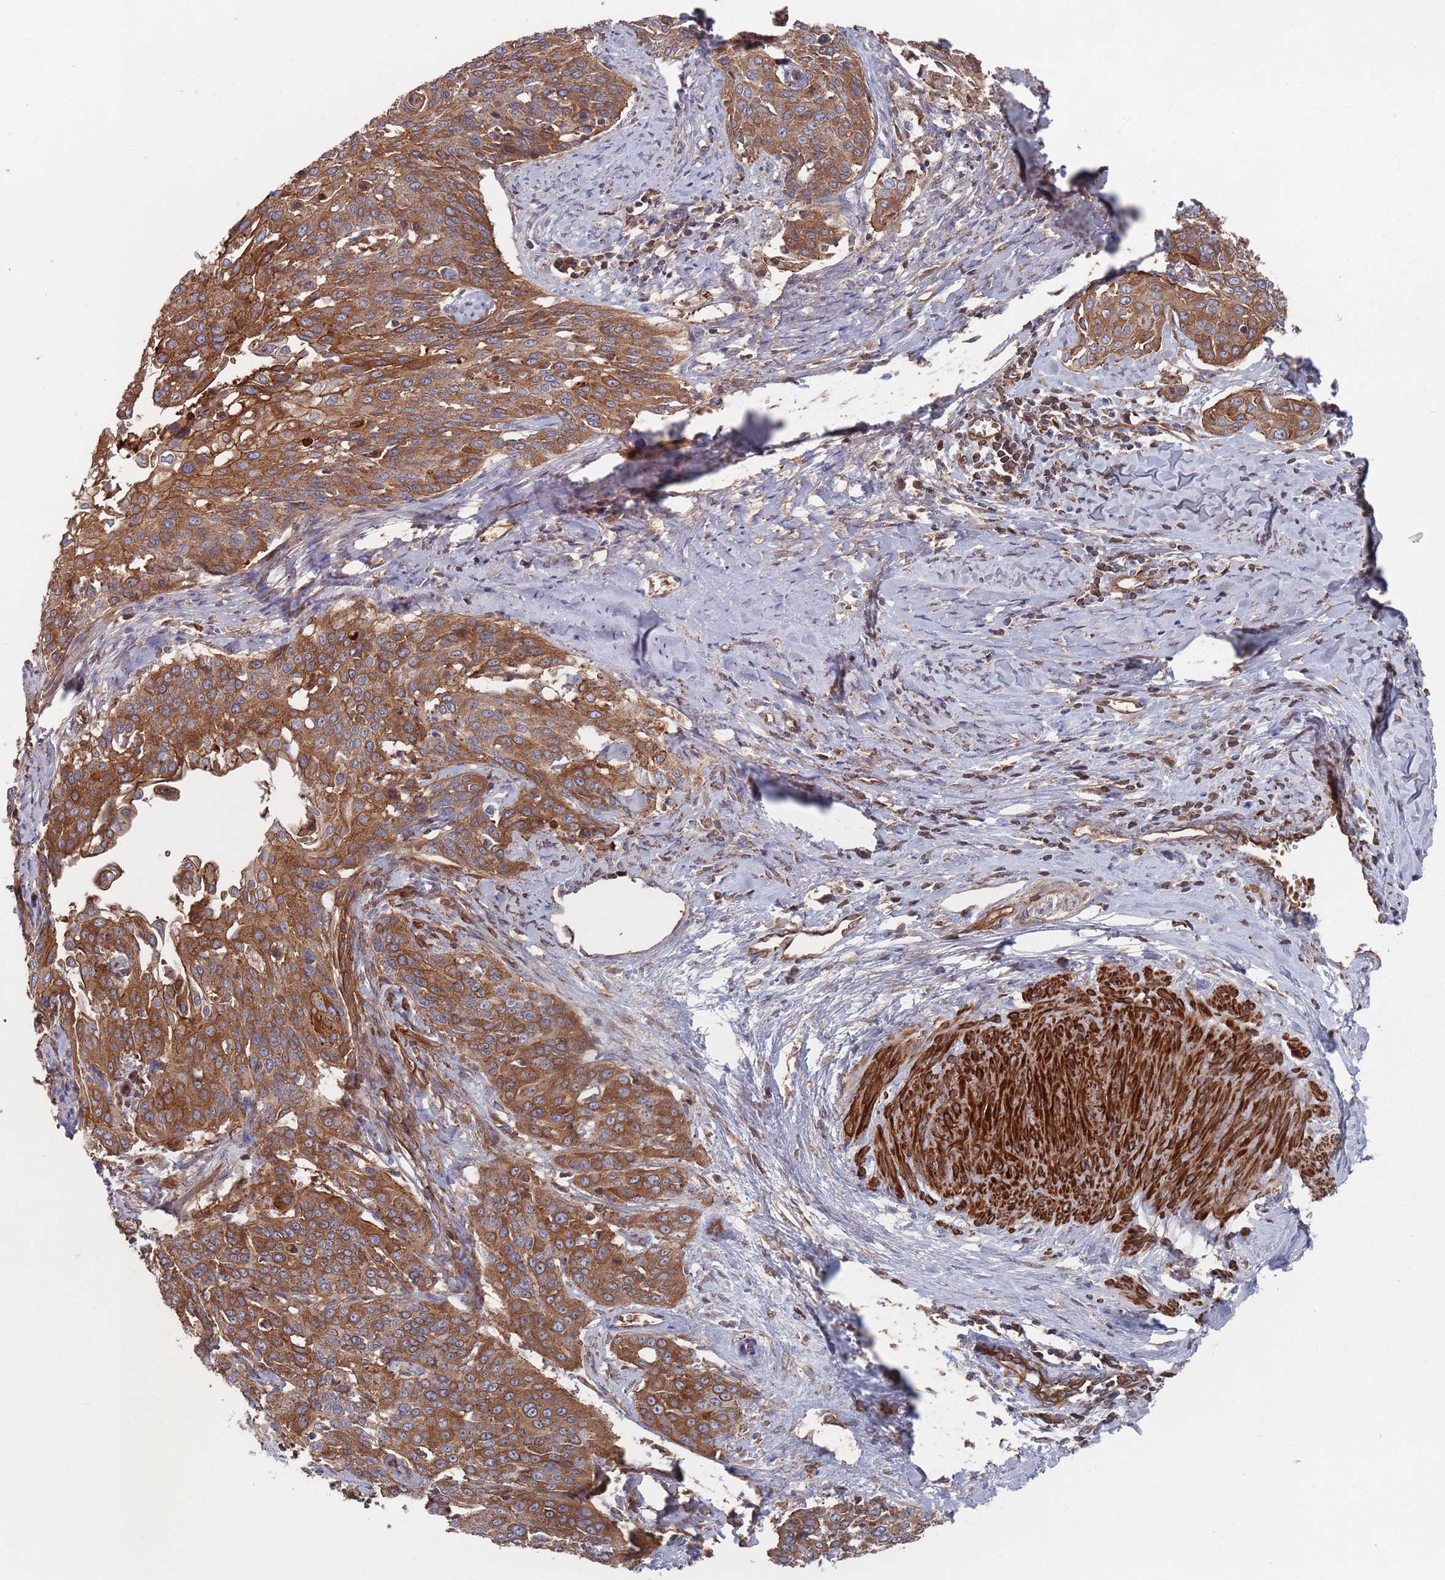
{"staining": {"intensity": "moderate", "quantity": ">75%", "location": "cytoplasmic/membranous"}, "tissue": "cervical cancer", "cell_type": "Tumor cells", "image_type": "cancer", "snomed": [{"axis": "morphology", "description": "Squamous cell carcinoma, NOS"}, {"axis": "topography", "description": "Cervix"}], "caption": "A photomicrograph of human cervical cancer (squamous cell carcinoma) stained for a protein demonstrates moderate cytoplasmic/membranous brown staining in tumor cells.", "gene": "PLEKHA4", "patient": {"sex": "female", "age": 44}}